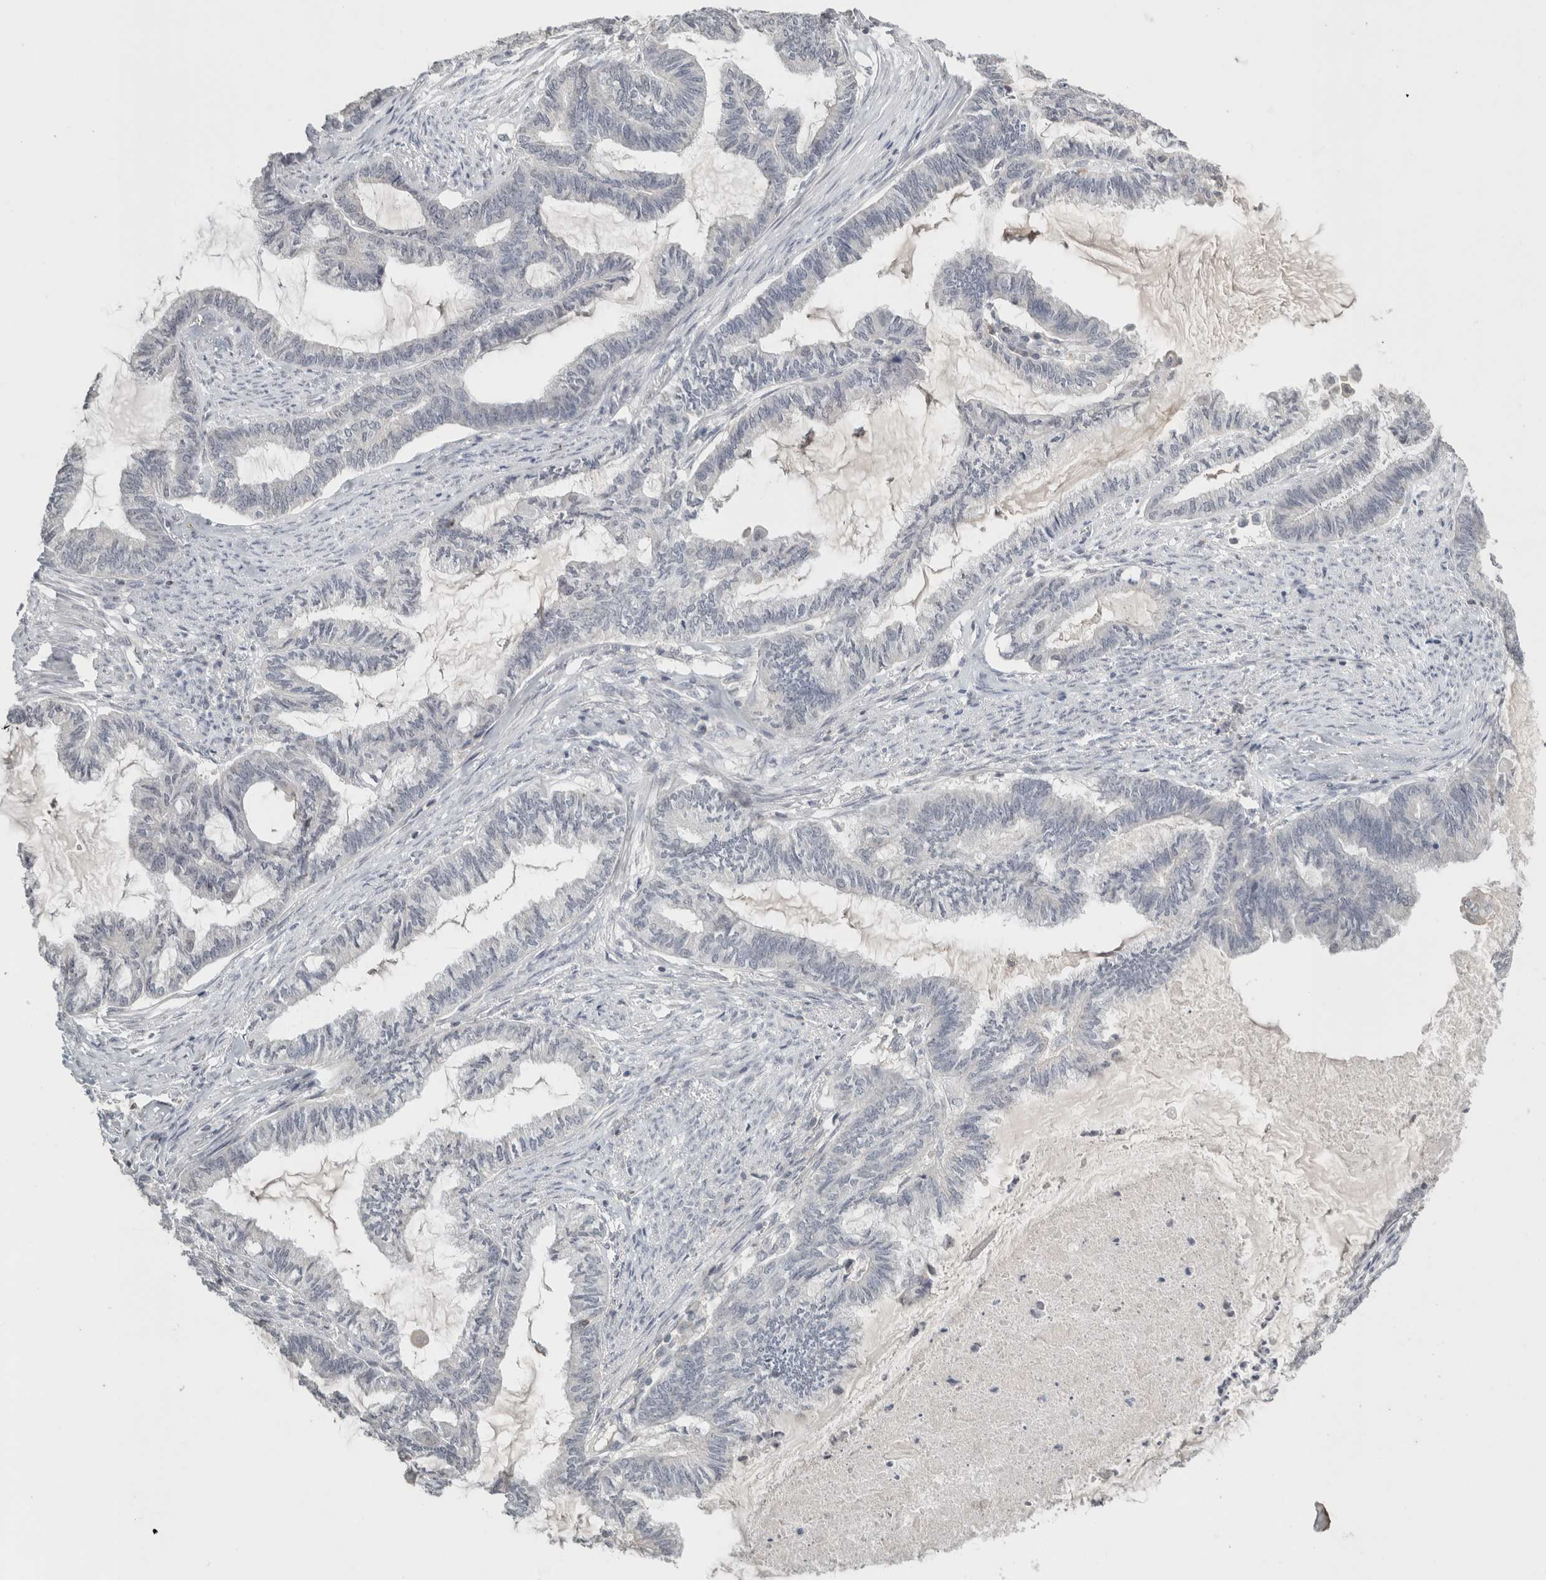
{"staining": {"intensity": "negative", "quantity": "none", "location": "none"}, "tissue": "endometrial cancer", "cell_type": "Tumor cells", "image_type": "cancer", "snomed": [{"axis": "morphology", "description": "Adenocarcinoma, NOS"}, {"axis": "topography", "description": "Endometrium"}], "caption": "Endometrial cancer stained for a protein using immunohistochemistry (IHC) displays no staining tumor cells.", "gene": "TRAT1", "patient": {"sex": "female", "age": 86}}